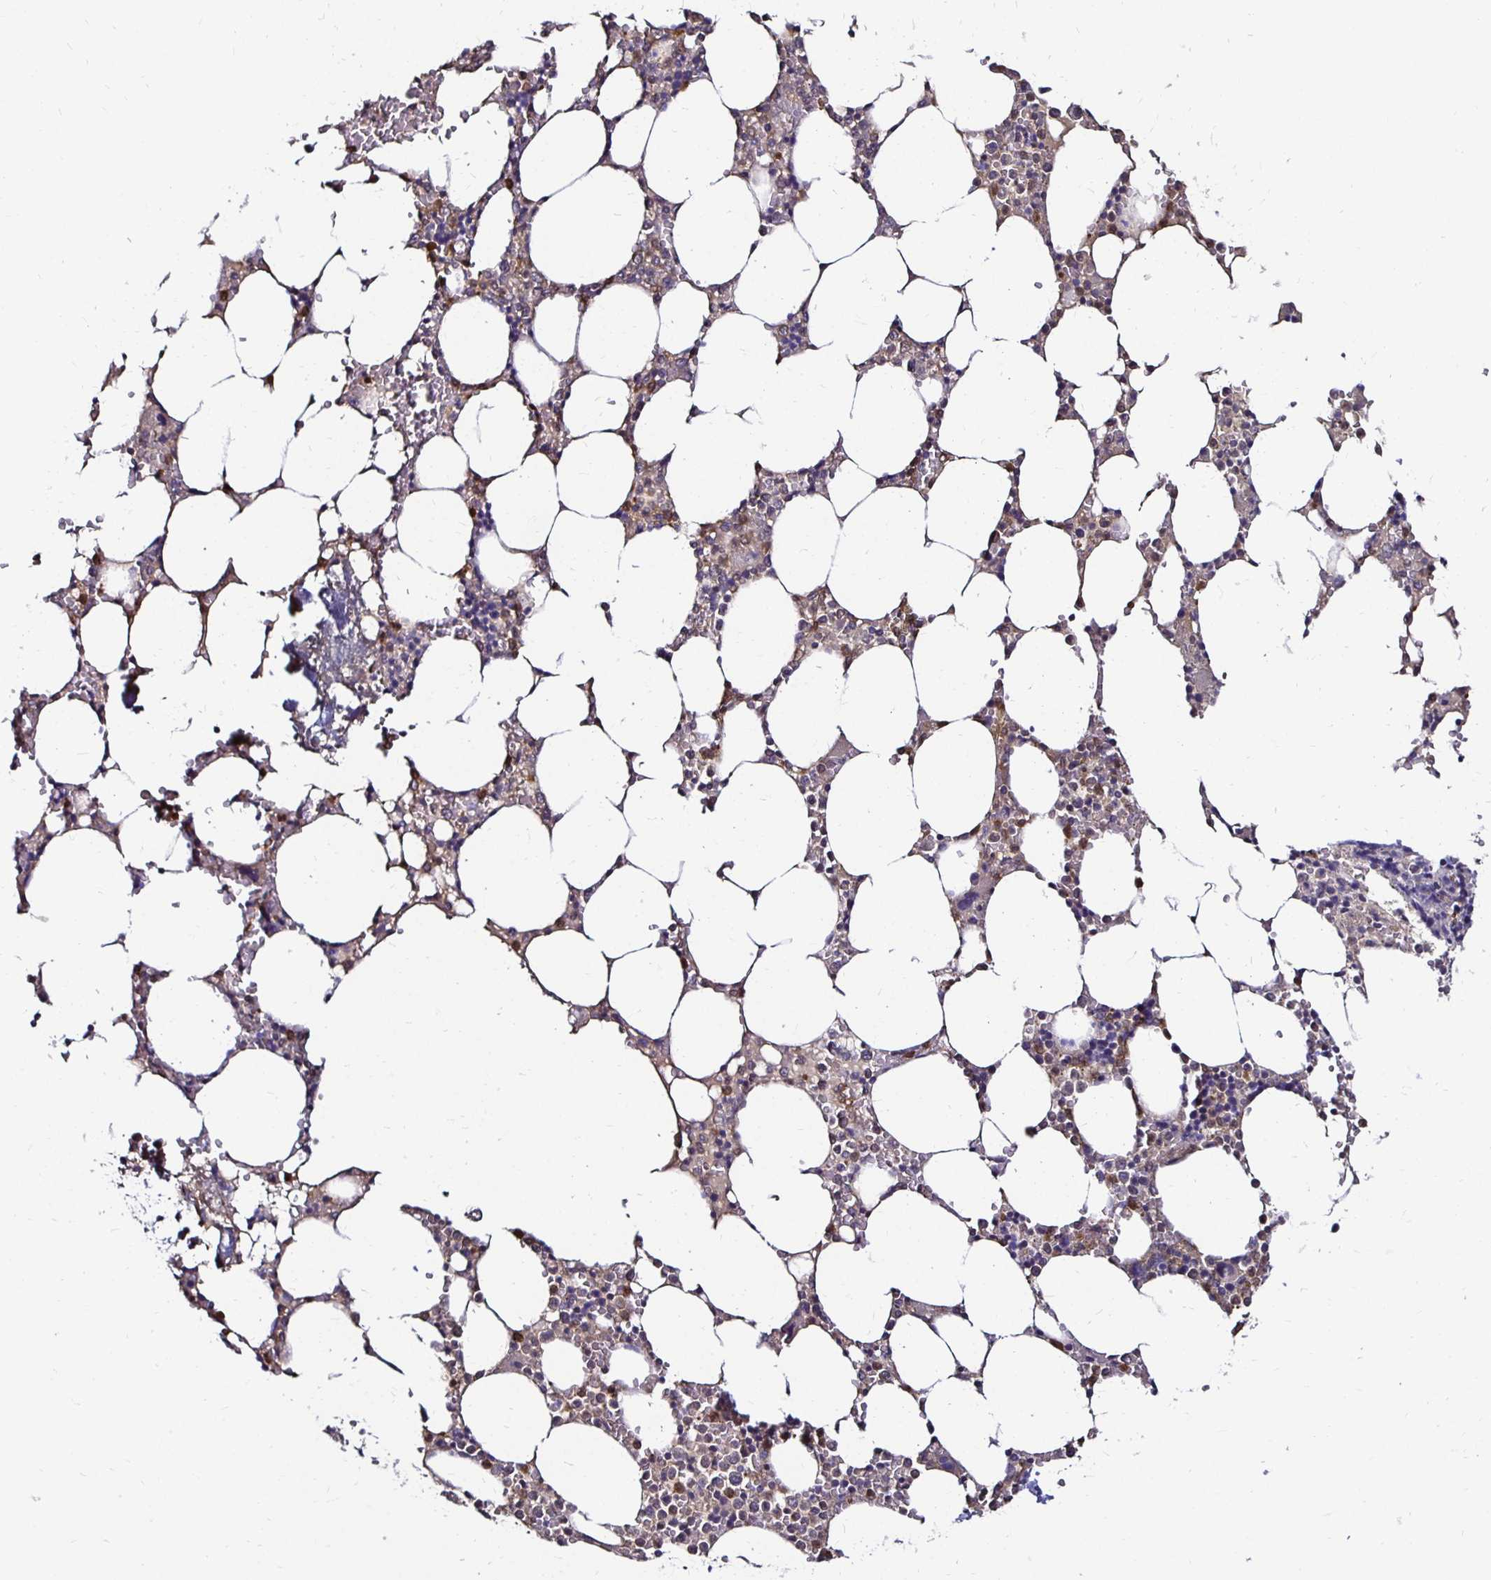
{"staining": {"intensity": "negative", "quantity": "none", "location": "none"}, "tissue": "bone marrow", "cell_type": "Hematopoietic cells", "image_type": "normal", "snomed": [{"axis": "morphology", "description": "Normal tissue, NOS"}, {"axis": "topography", "description": "Bone marrow"}], "caption": "Hematopoietic cells show no significant positivity in normal bone marrow. (Brightfield microscopy of DAB (3,3'-diaminobenzidine) immunohistochemistry at high magnification).", "gene": "TXN", "patient": {"sex": "male", "age": 64}}